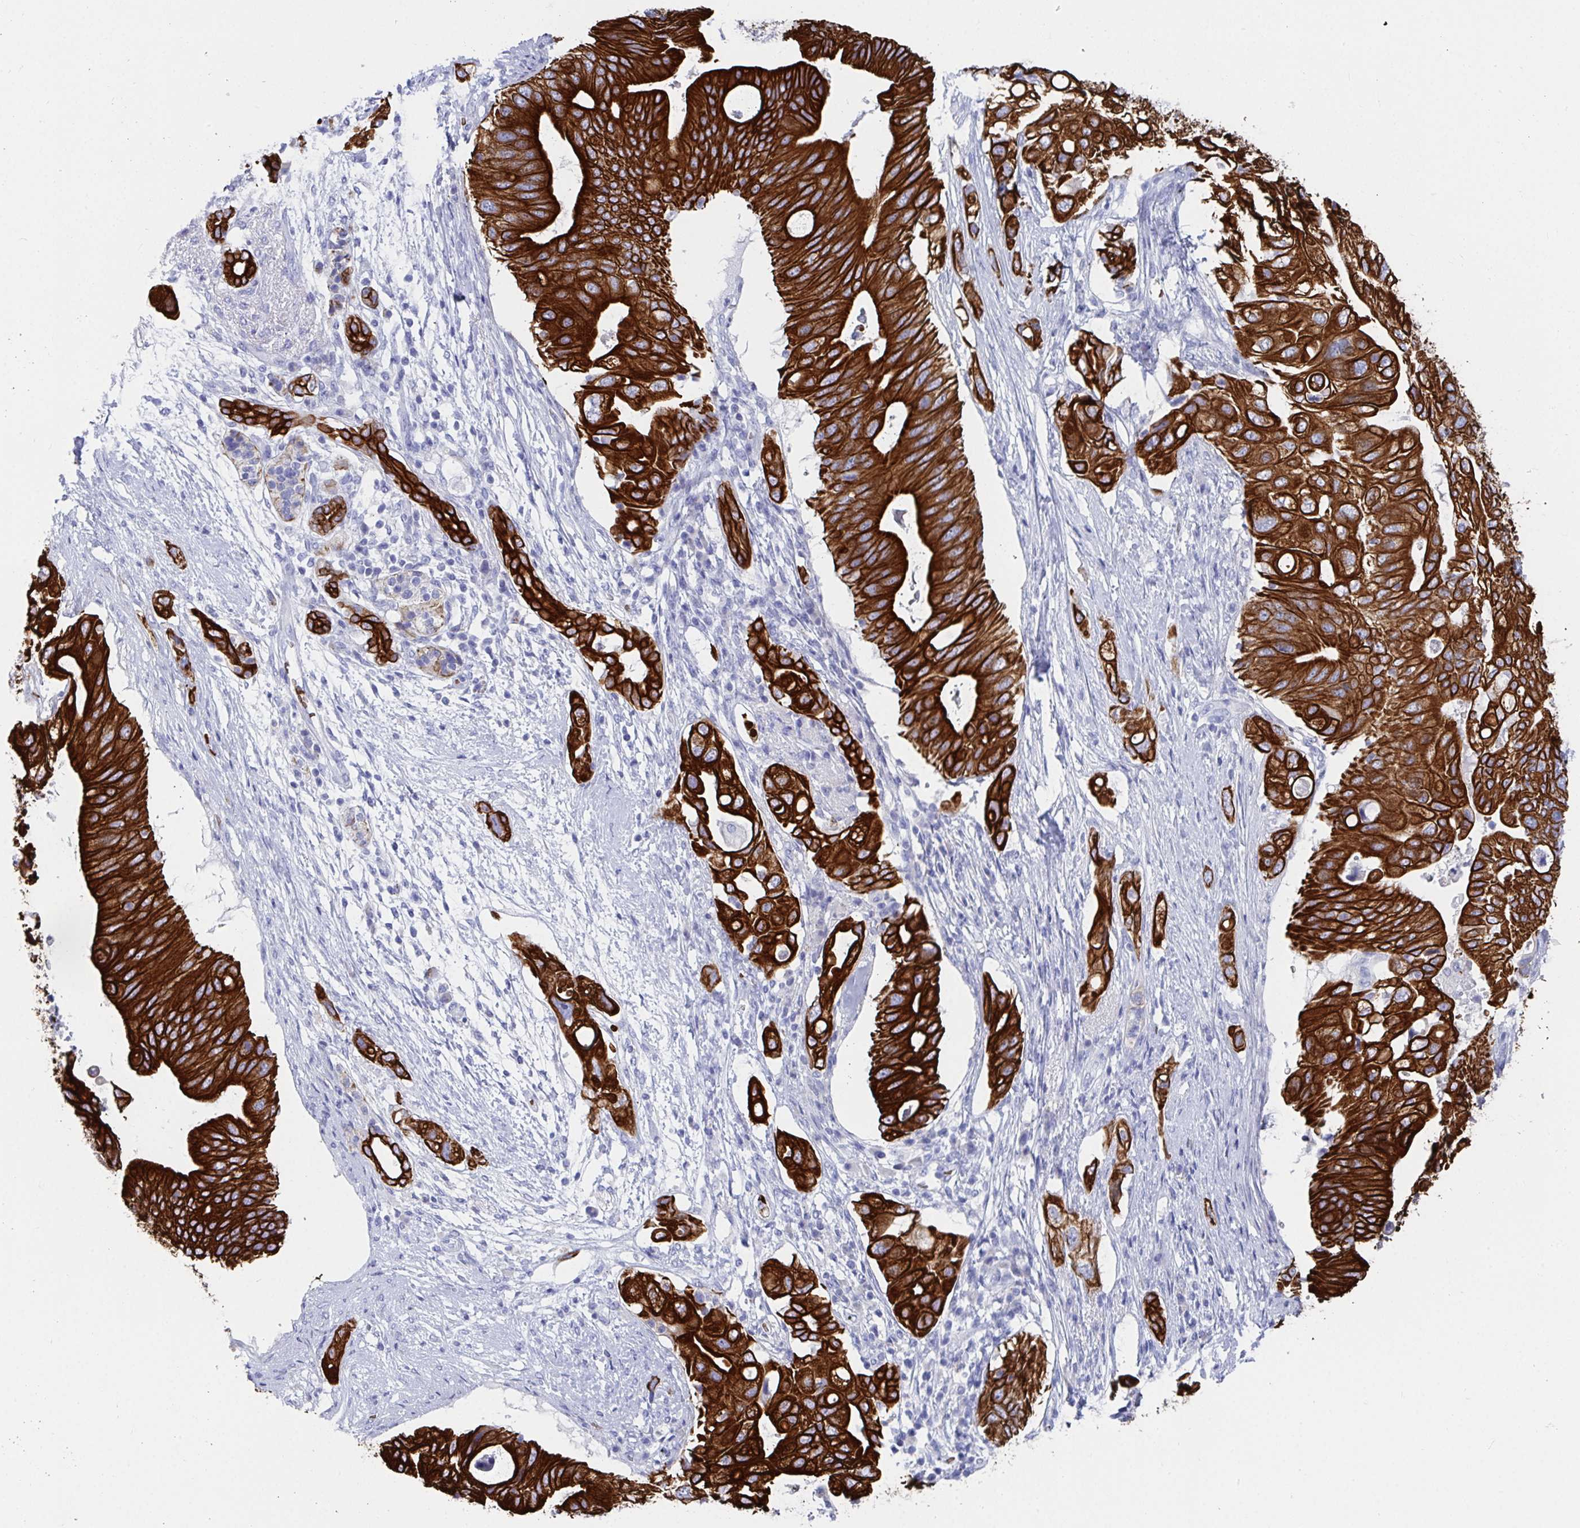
{"staining": {"intensity": "strong", "quantity": ">75%", "location": "cytoplasmic/membranous"}, "tissue": "pancreatic cancer", "cell_type": "Tumor cells", "image_type": "cancer", "snomed": [{"axis": "morphology", "description": "Adenocarcinoma, NOS"}, {"axis": "topography", "description": "Pancreas"}], "caption": "IHC micrograph of neoplastic tissue: human pancreatic adenocarcinoma stained using immunohistochemistry (IHC) reveals high levels of strong protein expression localized specifically in the cytoplasmic/membranous of tumor cells, appearing as a cytoplasmic/membranous brown color.", "gene": "CLDN8", "patient": {"sex": "female", "age": 72}}